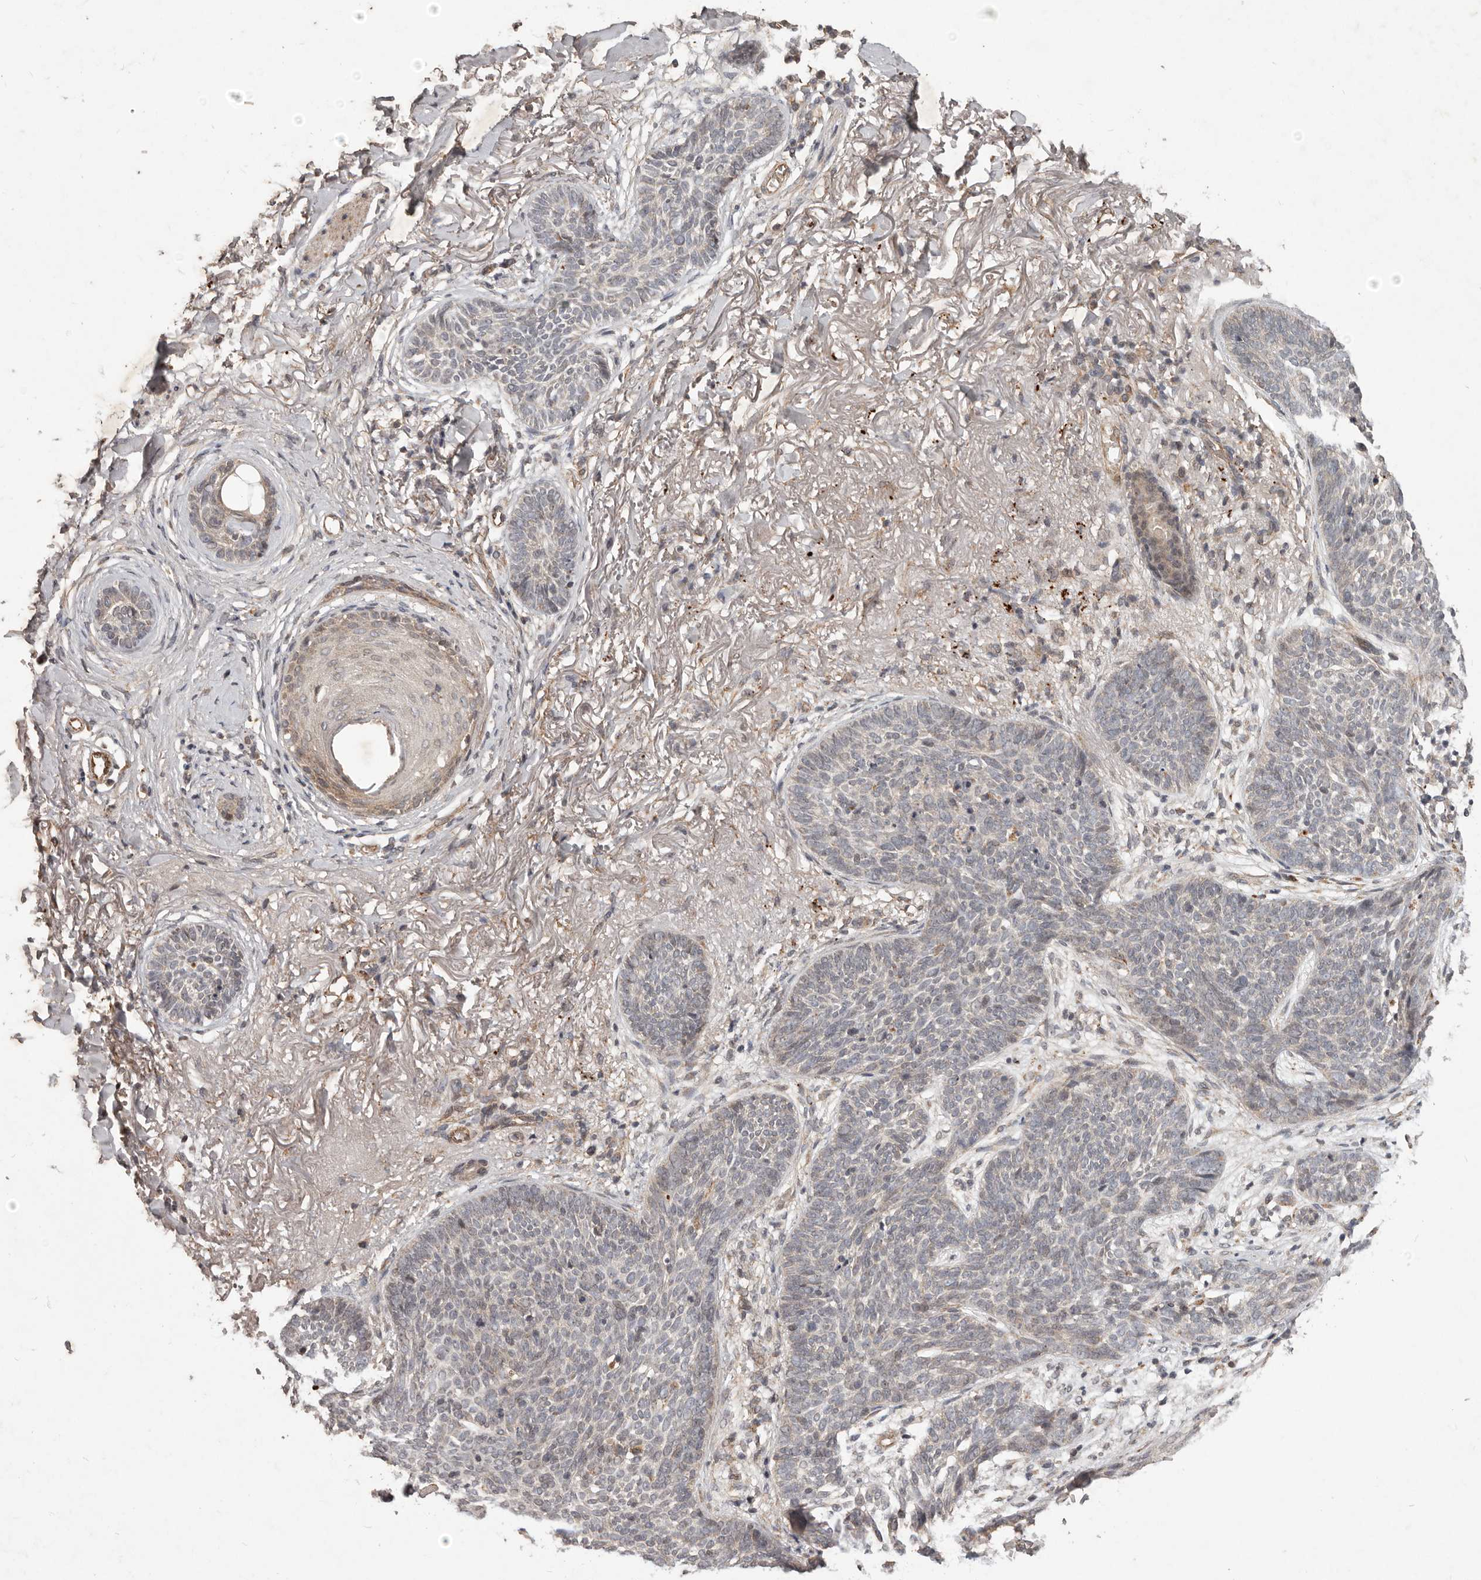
{"staining": {"intensity": "negative", "quantity": "none", "location": "none"}, "tissue": "skin cancer", "cell_type": "Tumor cells", "image_type": "cancer", "snomed": [{"axis": "morphology", "description": "Basal cell carcinoma"}, {"axis": "topography", "description": "Skin"}], "caption": "A photomicrograph of skin basal cell carcinoma stained for a protein displays no brown staining in tumor cells.", "gene": "PLOD2", "patient": {"sex": "female", "age": 70}}